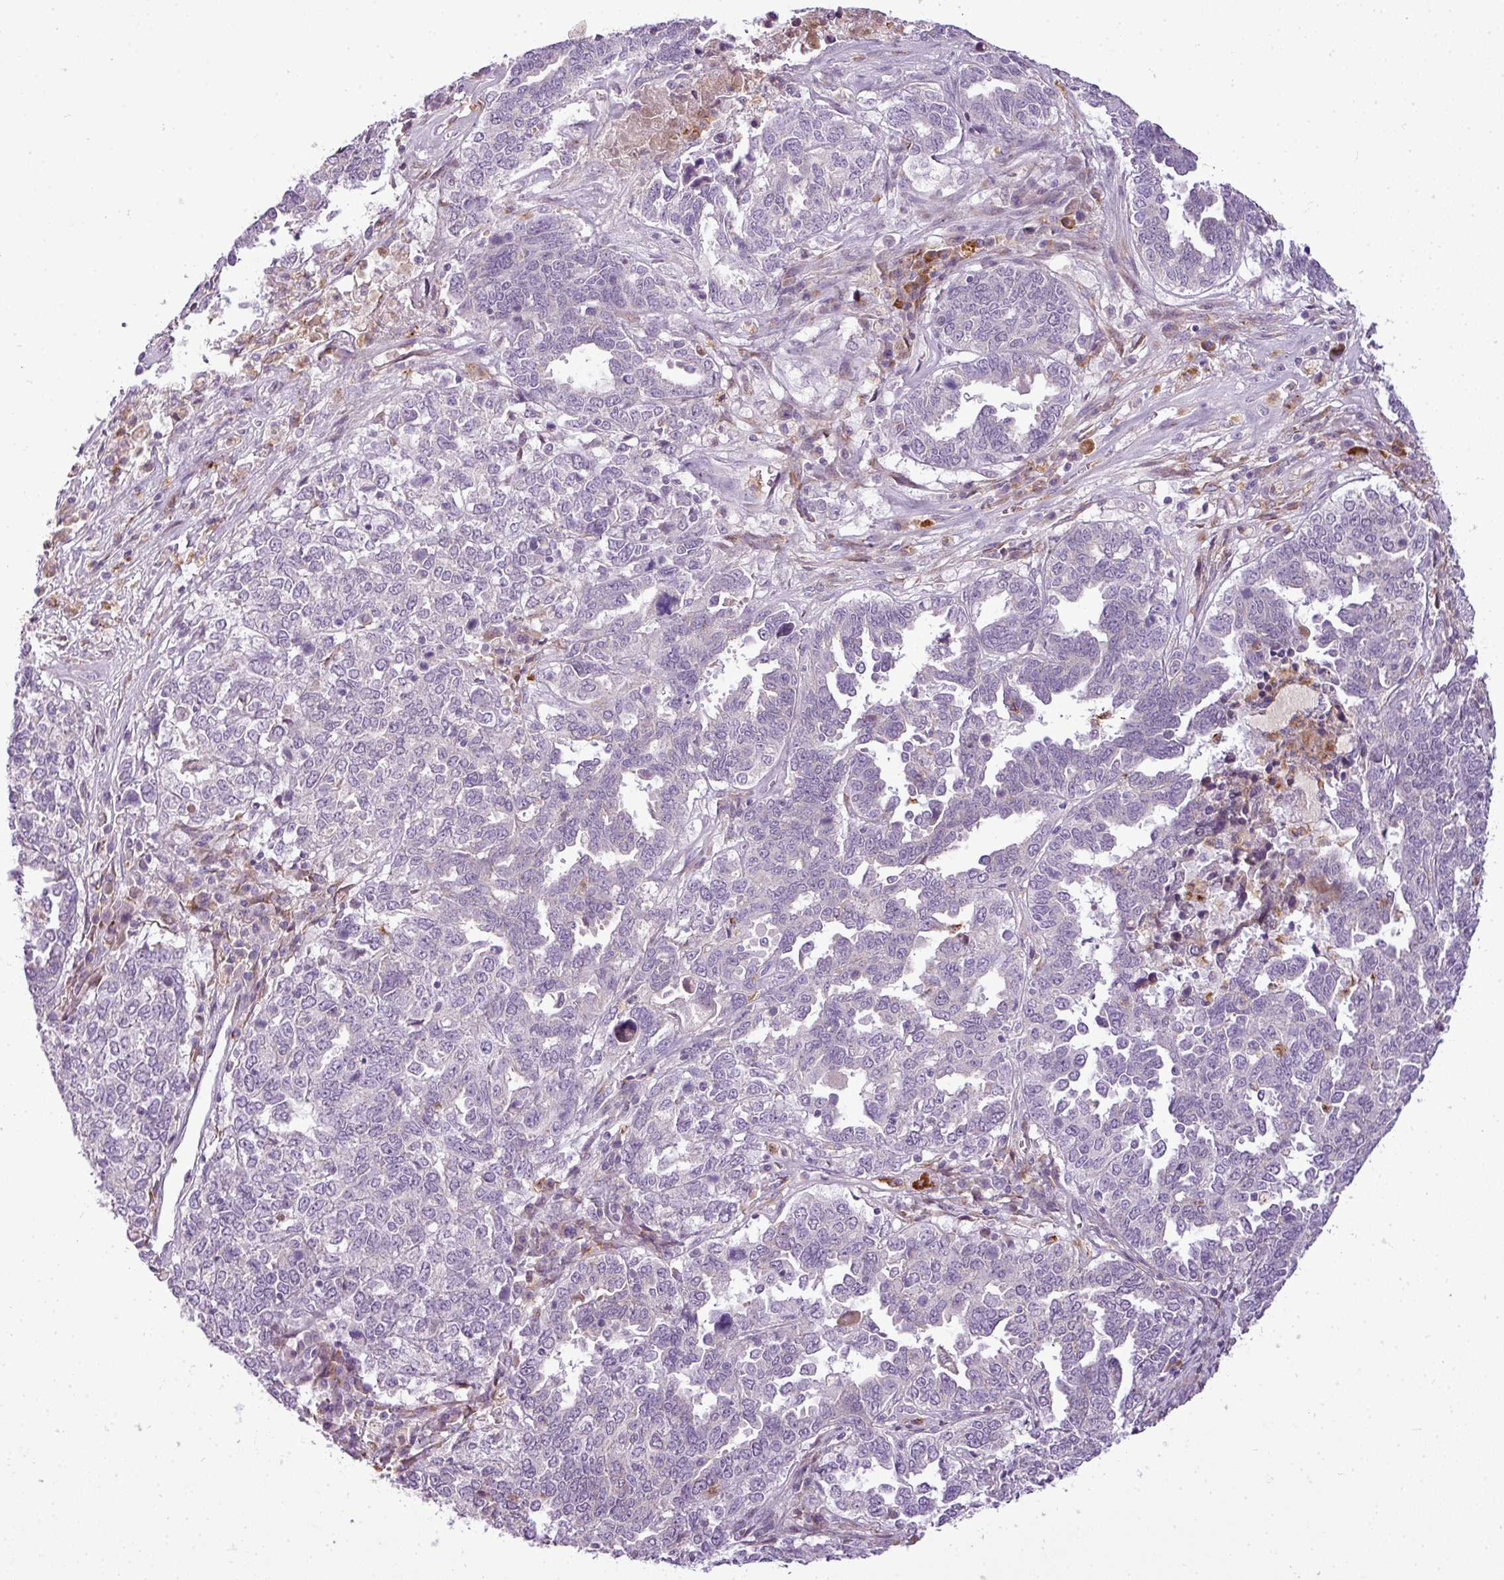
{"staining": {"intensity": "negative", "quantity": "none", "location": "none"}, "tissue": "ovarian cancer", "cell_type": "Tumor cells", "image_type": "cancer", "snomed": [{"axis": "morphology", "description": "Carcinoma, endometroid"}, {"axis": "topography", "description": "Ovary"}], "caption": "This is a histopathology image of immunohistochemistry staining of ovarian cancer, which shows no staining in tumor cells. Brightfield microscopy of immunohistochemistry stained with DAB (3,3'-diaminobenzidine) (brown) and hematoxylin (blue), captured at high magnification.", "gene": "C4B", "patient": {"sex": "female", "age": 62}}